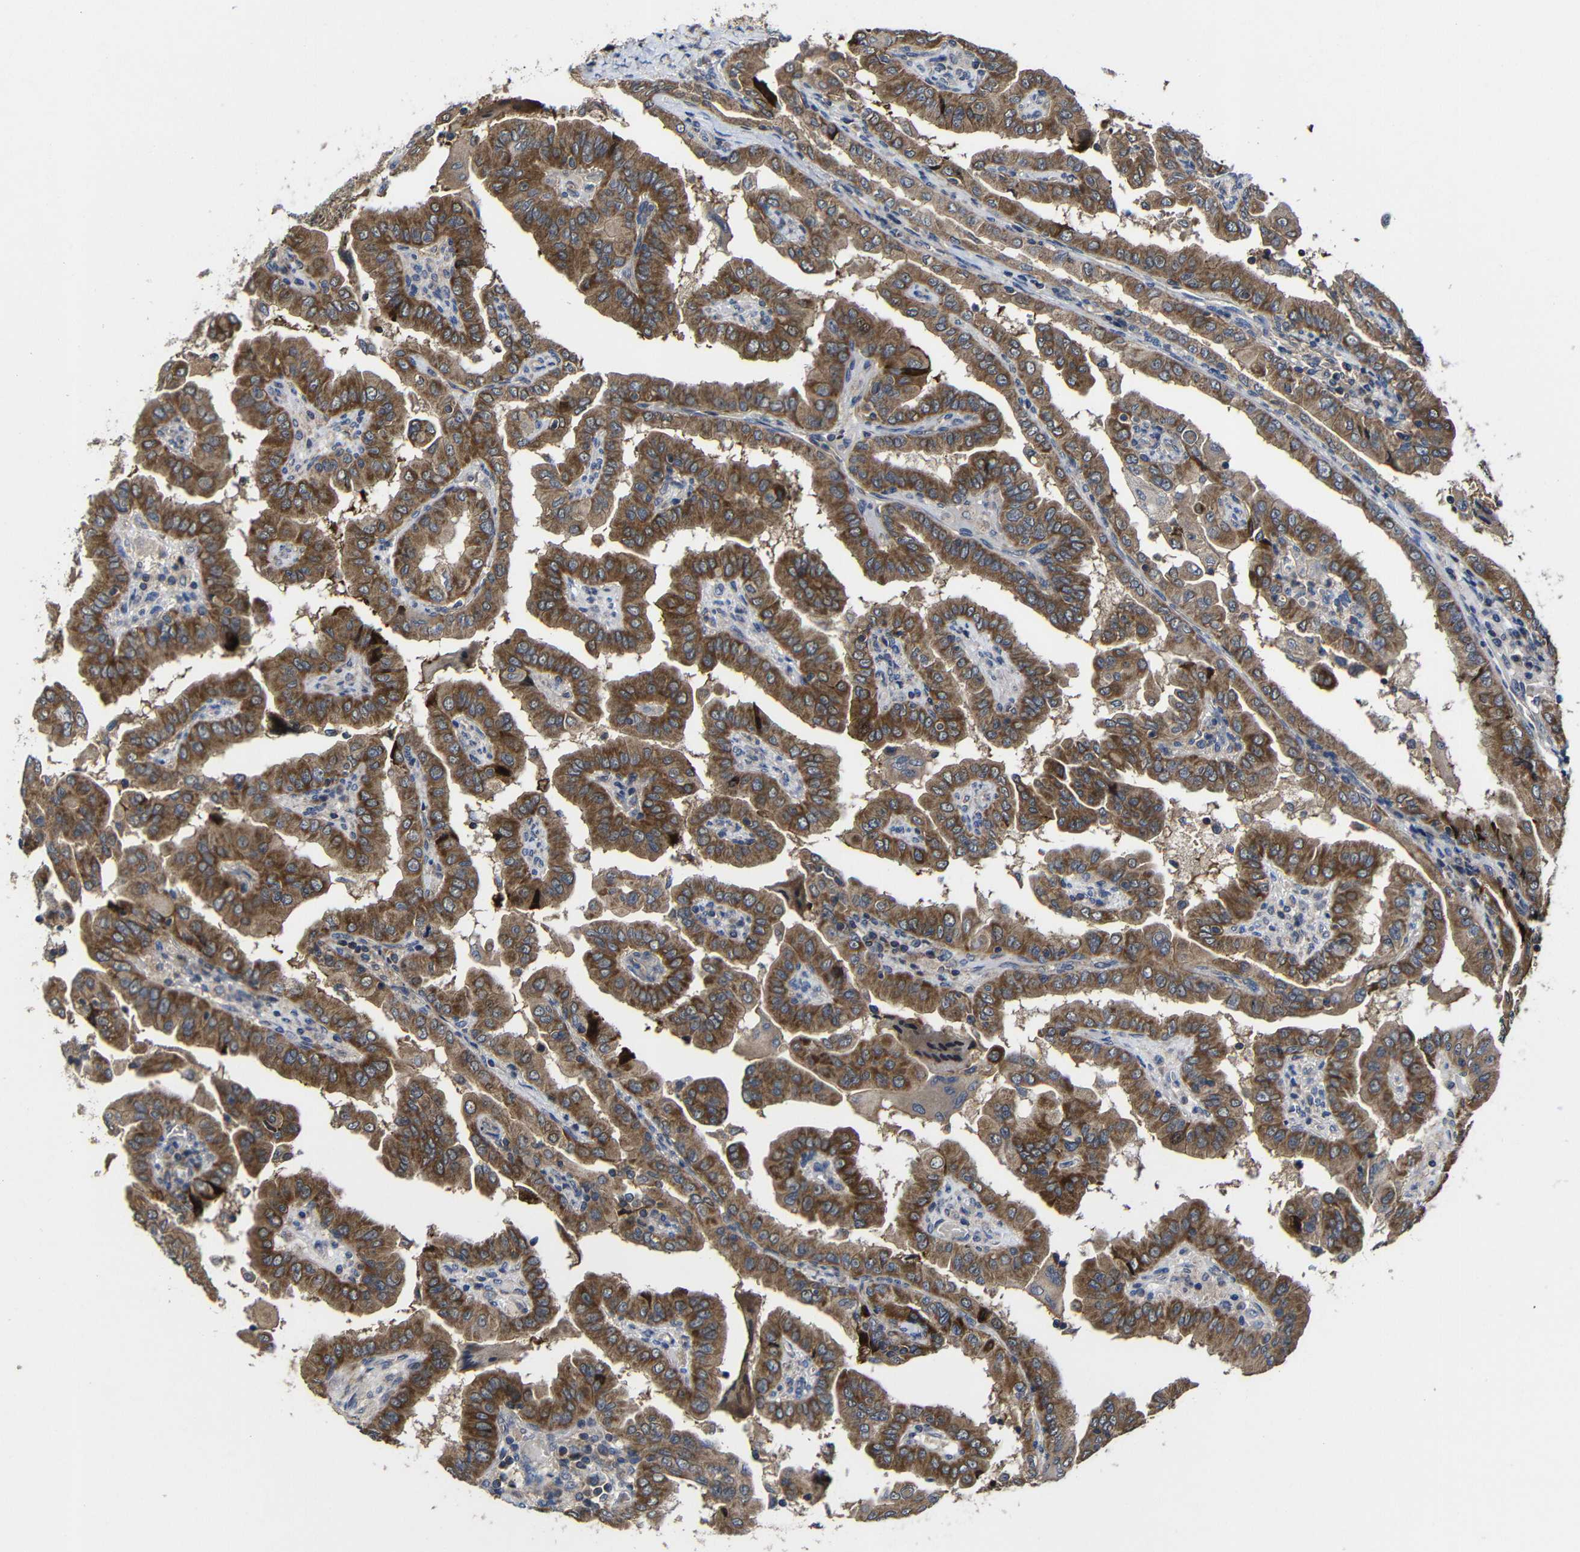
{"staining": {"intensity": "moderate", "quantity": ">75%", "location": "cytoplasmic/membranous"}, "tissue": "thyroid cancer", "cell_type": "Tumor cells", "image_type": "cancer", "snomed": [{"axis": "morphology", "description": "Papillary adenocarcinoma, NOS"}, {"axis": "topography", "description": "Thyroid gland"}], "caption": "Thyroid papillary adenocarcinoma stained with a brown dye shows moderate cytoplasmic/membranous positive expression in about >75% of tumor cells.", "gene": "LPAR5", "patient": {"sex": "male", "age": 33}}